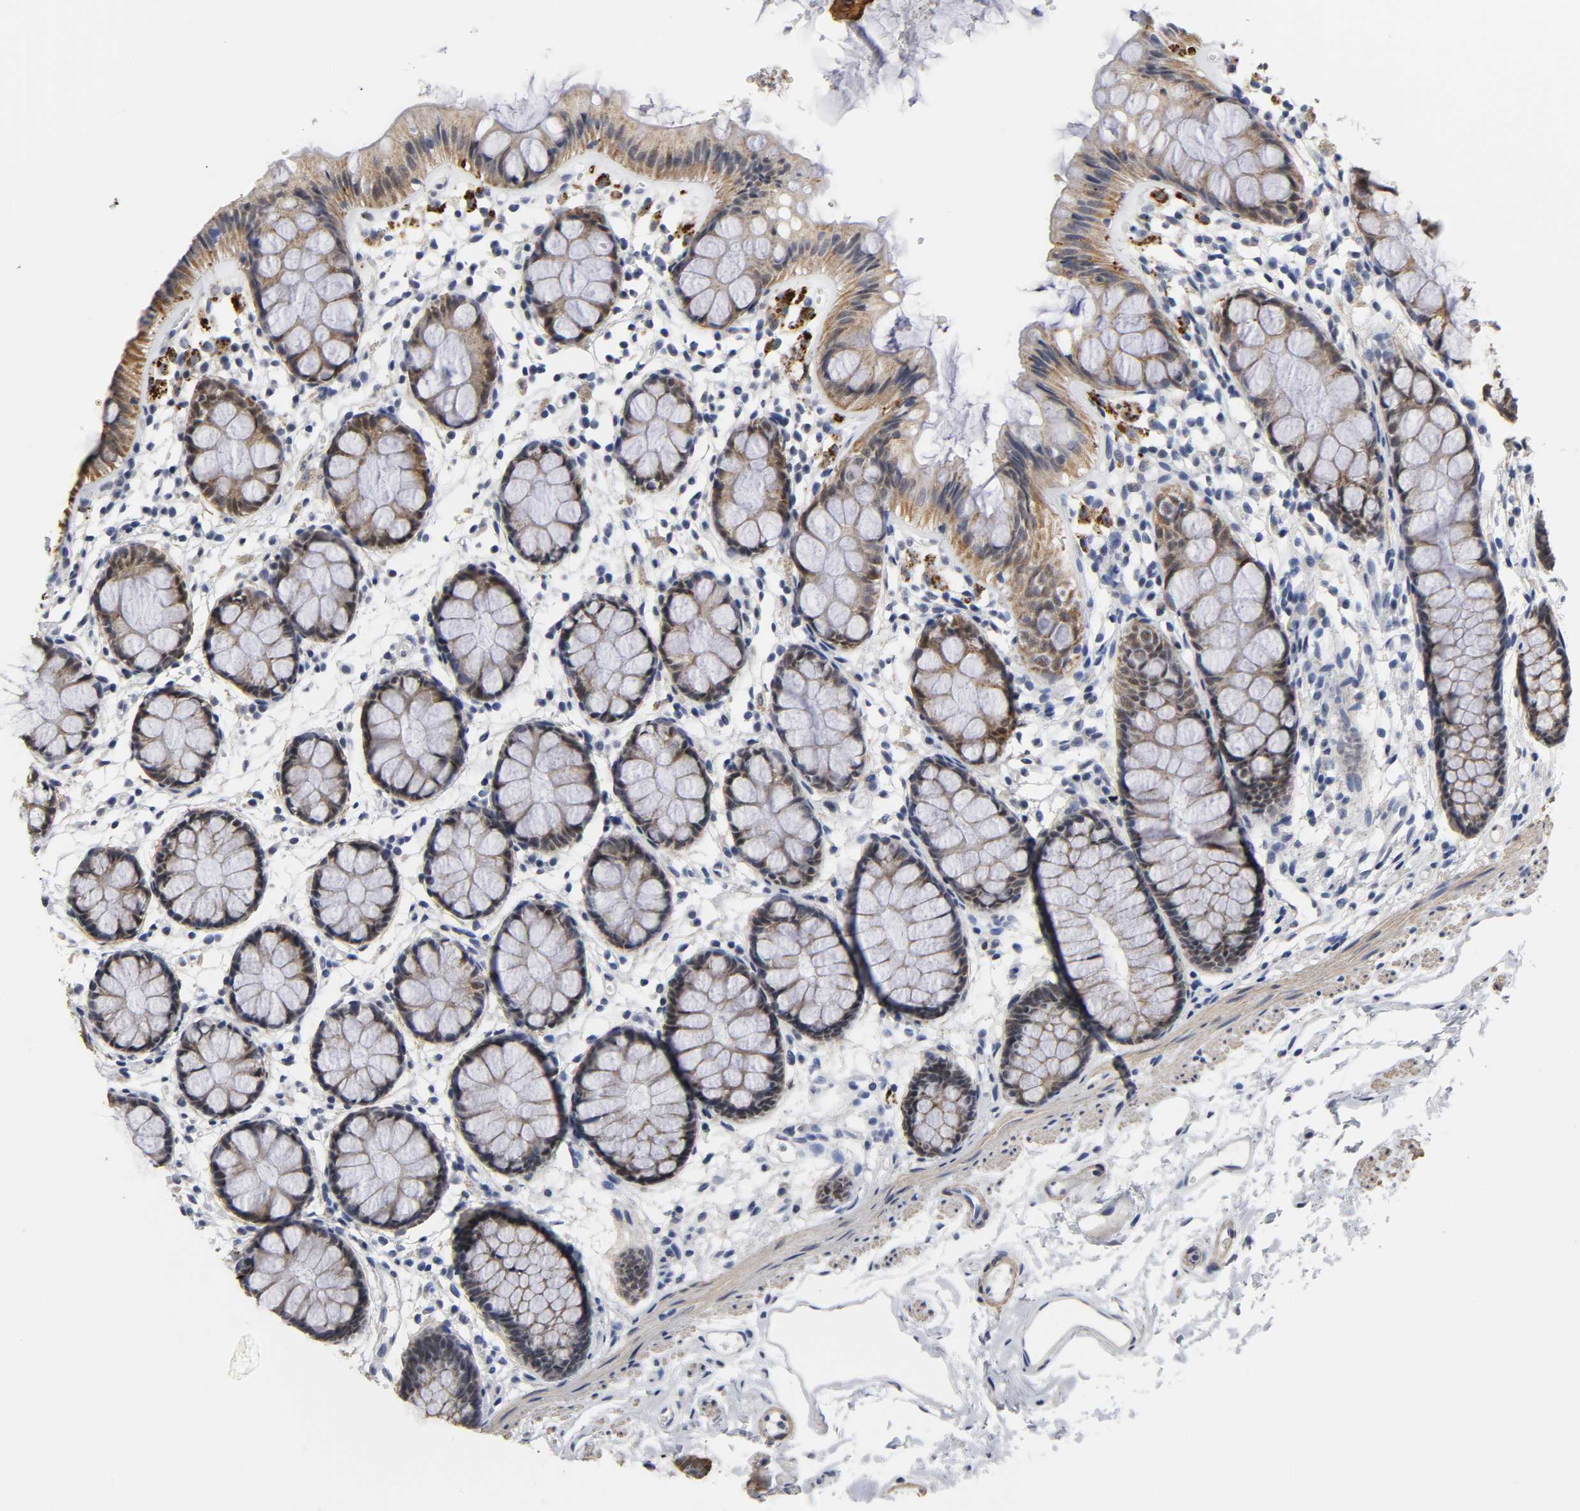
{"staining": {"intensity": "strong", "quantity": ">75%", "location": "cytoplasmic/membranous"}, "tissue": "rectum", "cell_type": "Glandular cells", "image_type": "normal", "snomed": [{"axis": "morphology", "description": "Normal tissue, NOS"}, {"axis": "topography", "description": "Rectum"}], "caption": "About >75% of glandular cells in normal rectum reveal strong cytoplasmic/membranous protein expression as visualized by brown immunohistochemical staining.", "gene": "GRHL2", "patient": {"sex": "female", "age": 66}}